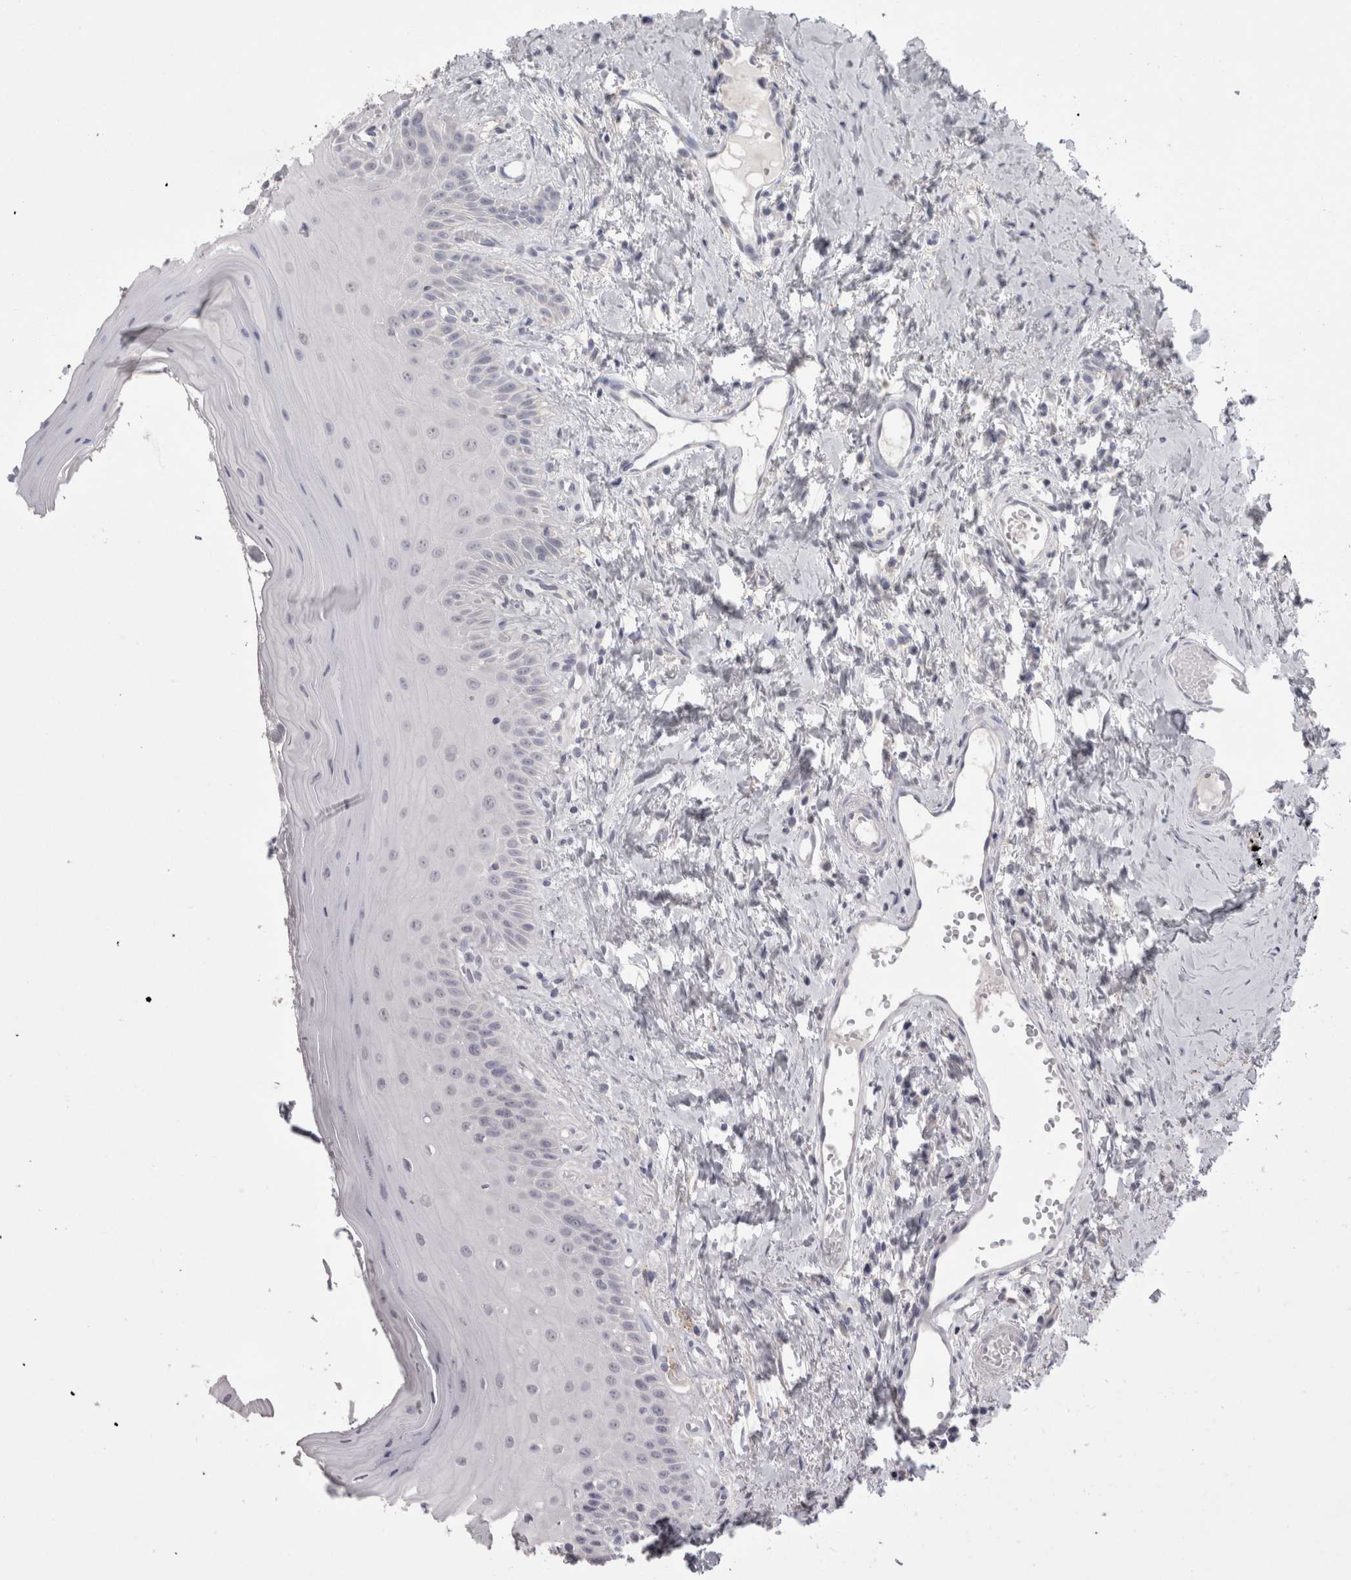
{"staining": {"intensity": "negative", "quantity": "none", "location": "none"}, "tissue": "oral mucosa", "cell_type": "Squamous epithelial cells", "image_type": "normal", "snomed": [{"axis": "morphology", "description": "Normal tissue, NOS"}, {"axis": "topography", "description": "Oral tissue"}], "caption": "DAB (3,3'-diaminobenzidine) immunohistochemical staining of normal human oral mucosa demonstrates no significant expression in squamous epithelial cells. Brightfield microscopy of immunohistochemistry (IHC) stained with DAB (3,3'-diaminobenzidine) (brown) and hematoxylin (blue), captured at high magnification.", "gene": "SUCNR1", "patient": {"sex": "male", "age": 66}}